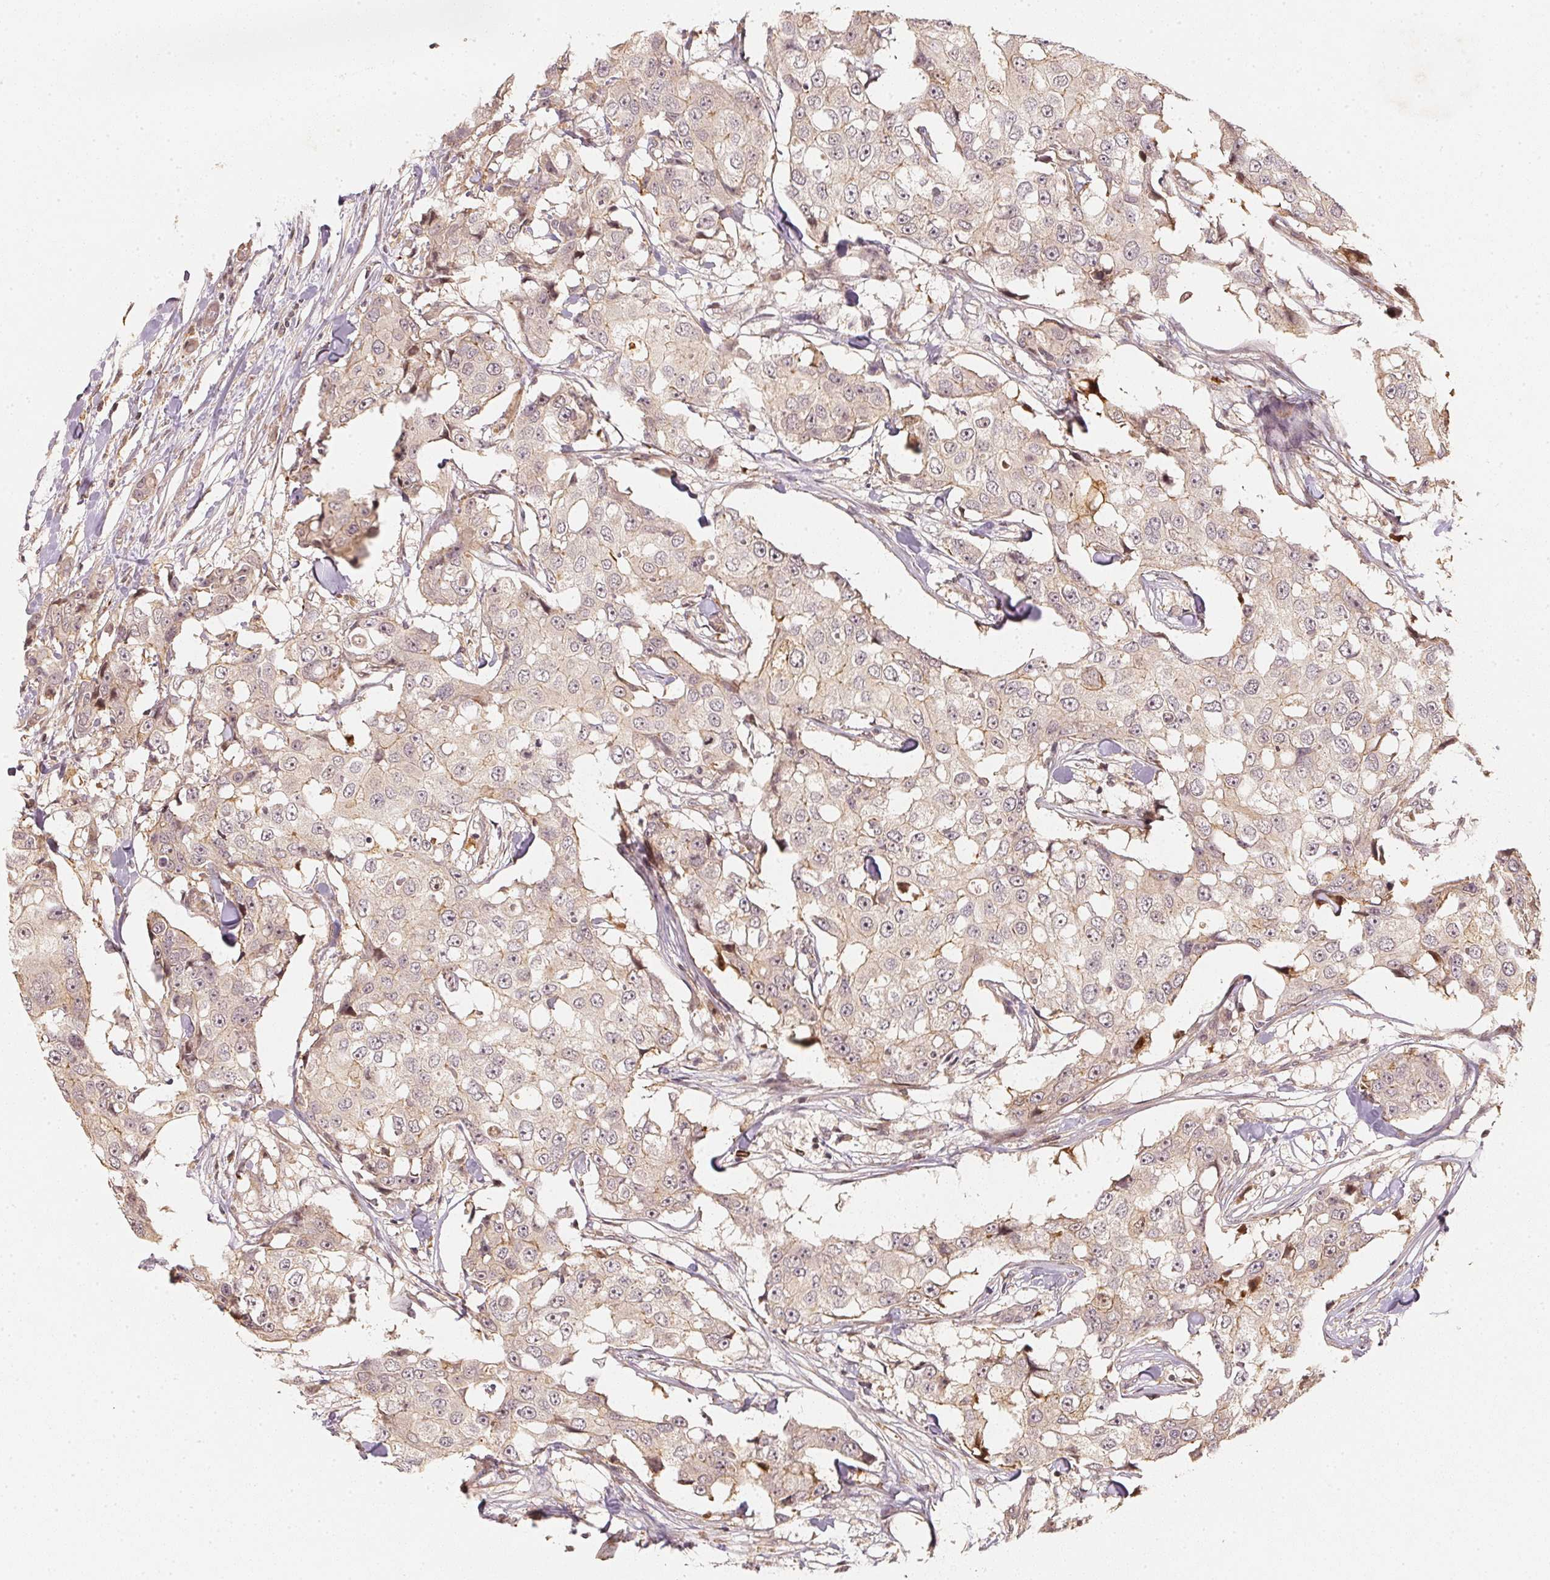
{"staining": {"intensity": "negative", "quantity": "none", "location": "none"}, "tissue": "breast cancer", "cell_type": "Tumor cells", "image_type": "cancer", "snomed": [{"axis": "morphology", "description": "Duct carcinoma"}, {"axis": "topography", "description": "Breast"}], "caption": "IHC of breast cancer (intraductal carcinoma) reveals no expression in tumor cells.", "gene": "SERPINE1", "patient": {"sex": "female", "age": 27}}